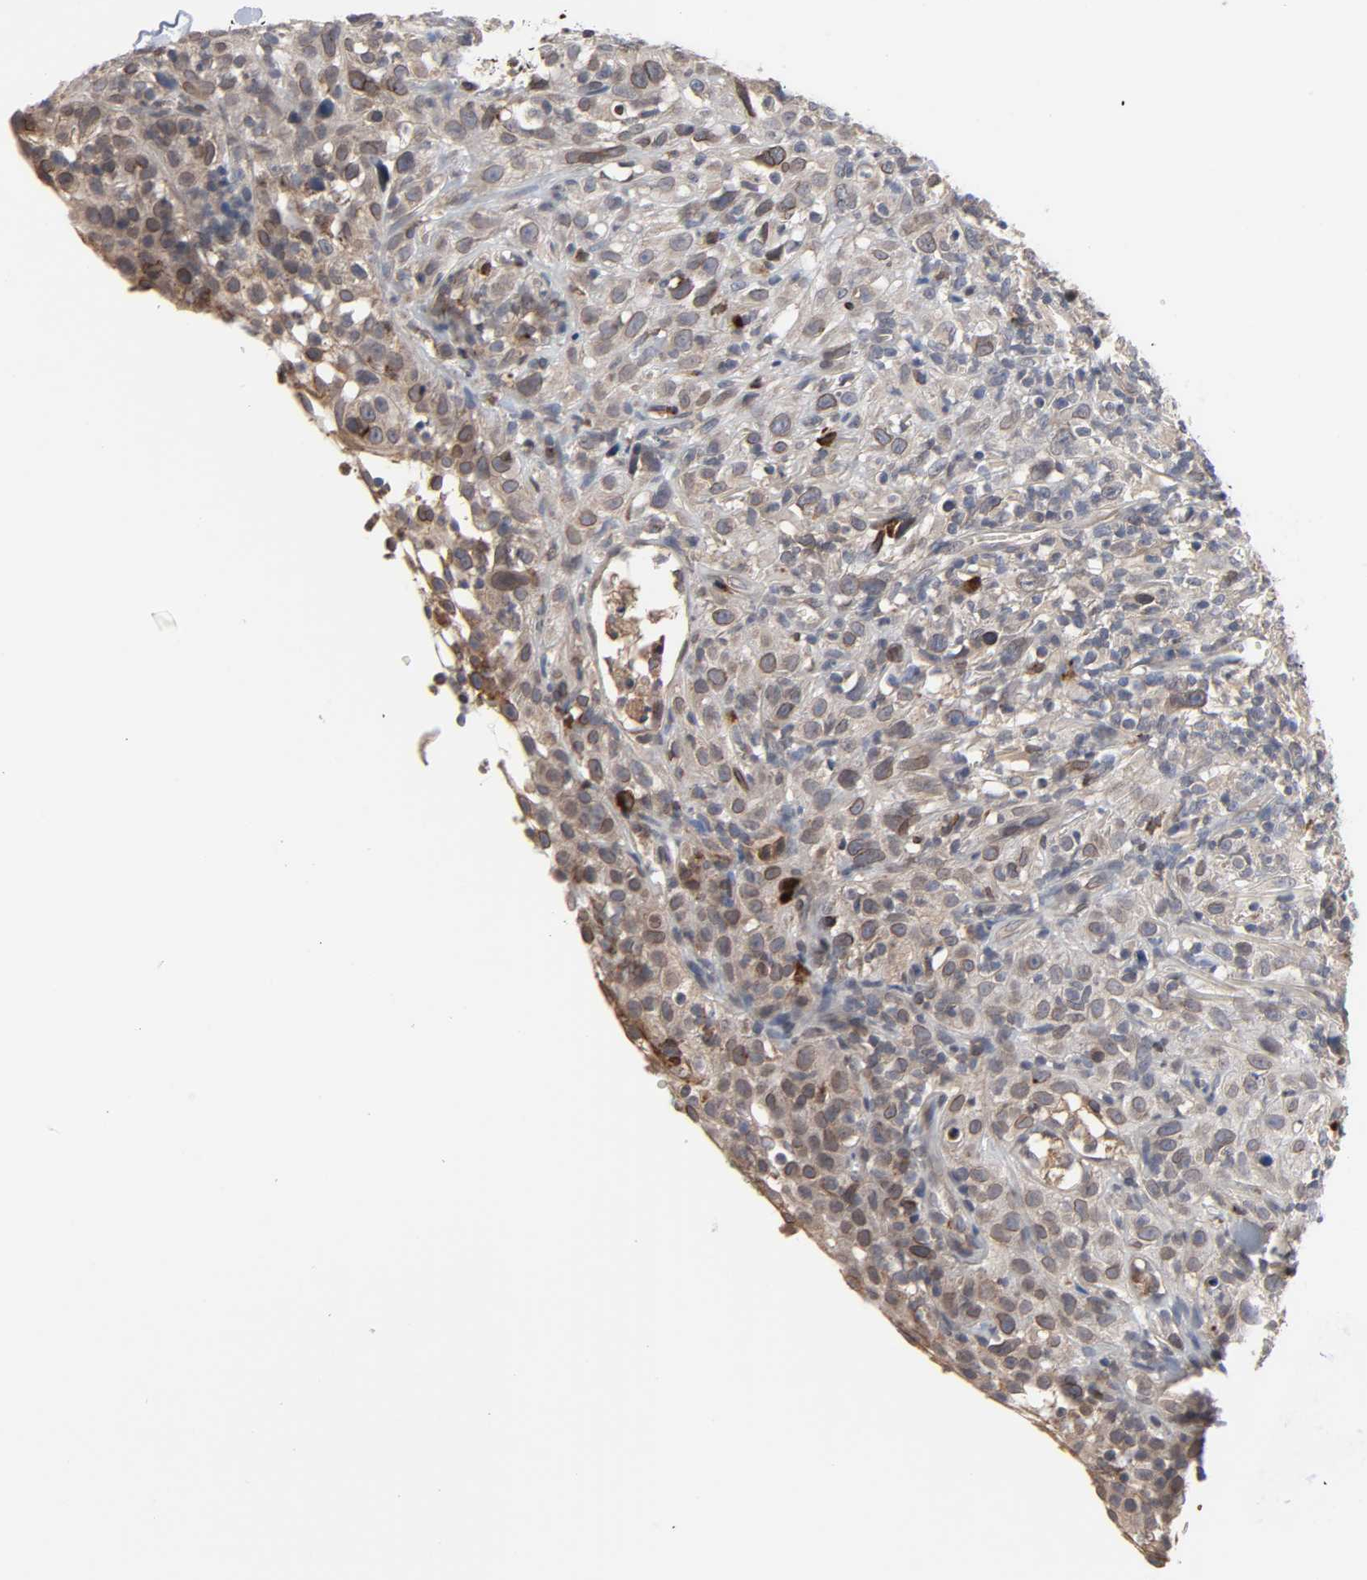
{"staining": {"intensity": "moderate", "quantity": ">75%", "location": "cytoplasmic/membranous,nuclear"}, "tissue": "thyroid cancer", "cell_type": "Tumor cells", "image_type": "cancer", "snomed": [{"axis": "morphology", "description": "Carcinoma, NOS"}, {"axis": "topography", "description": "Thyroid gland"}], "caption": "Protein expression analysis of thyroid cancer reveals moderate cytoplasmic/membranous and nuclear staining in approximately >75% of tumor cells.", "gene": "CCDC175", "patient": {"sex": "female", "age": 77}}